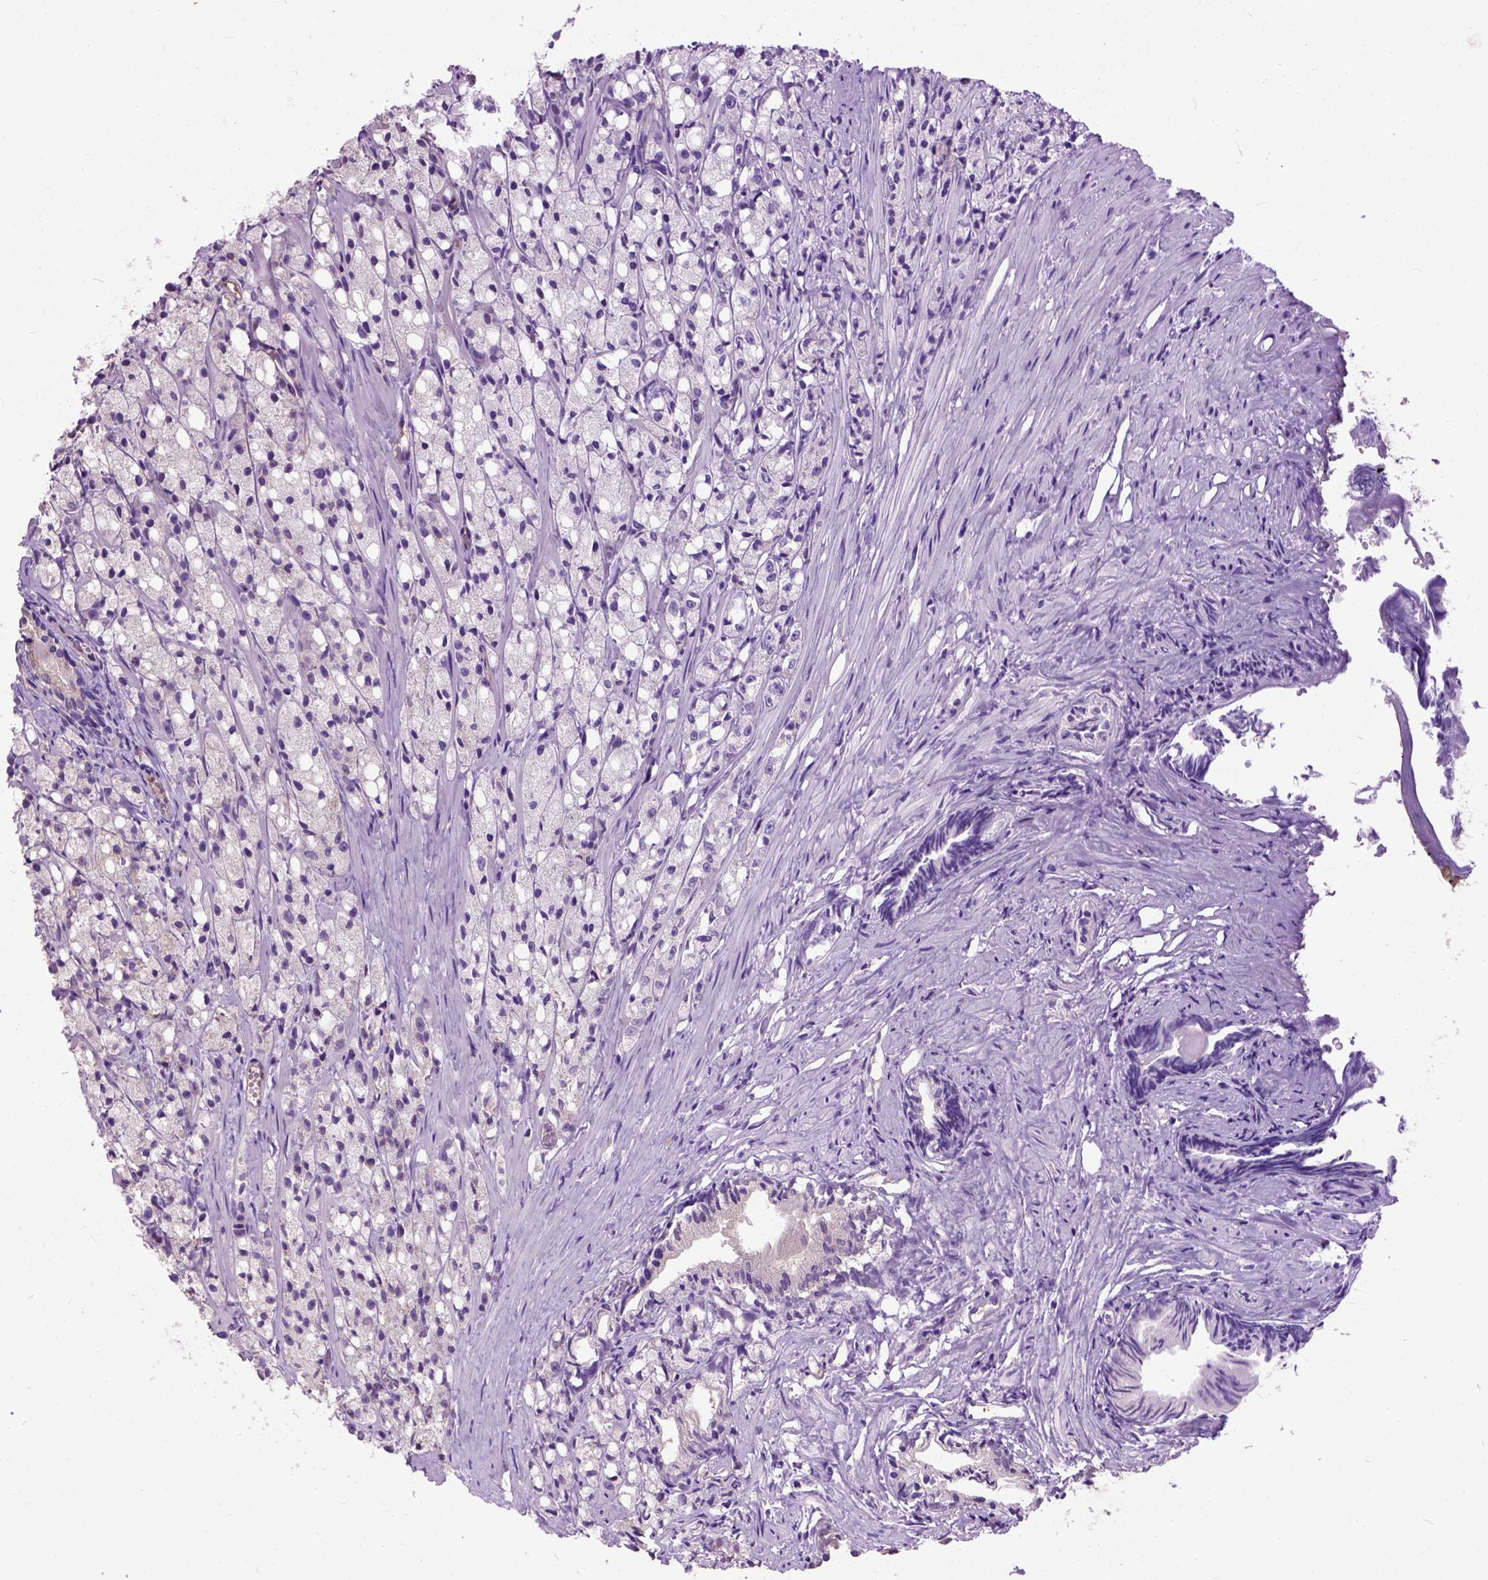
{"staining": {"intensity": "negative", "quantity": "none", "location": "none"}, "tissue": "prostate cancer", "cell_type": "Tumor cells", "image_type": "cancer", "snomed": [{"axis": "morphology", "description": "Adenocarcinoma, High grade"}, {"axis": "topography", "description": "Prostate"}], "caption": "DAB immunohistochemical staining of human prostate high-grade adenocarcinoma exhibits no significant staining in tumor cells.", "gene": "SEMA4F", "patient": {"sex": "male", "age": 75}}